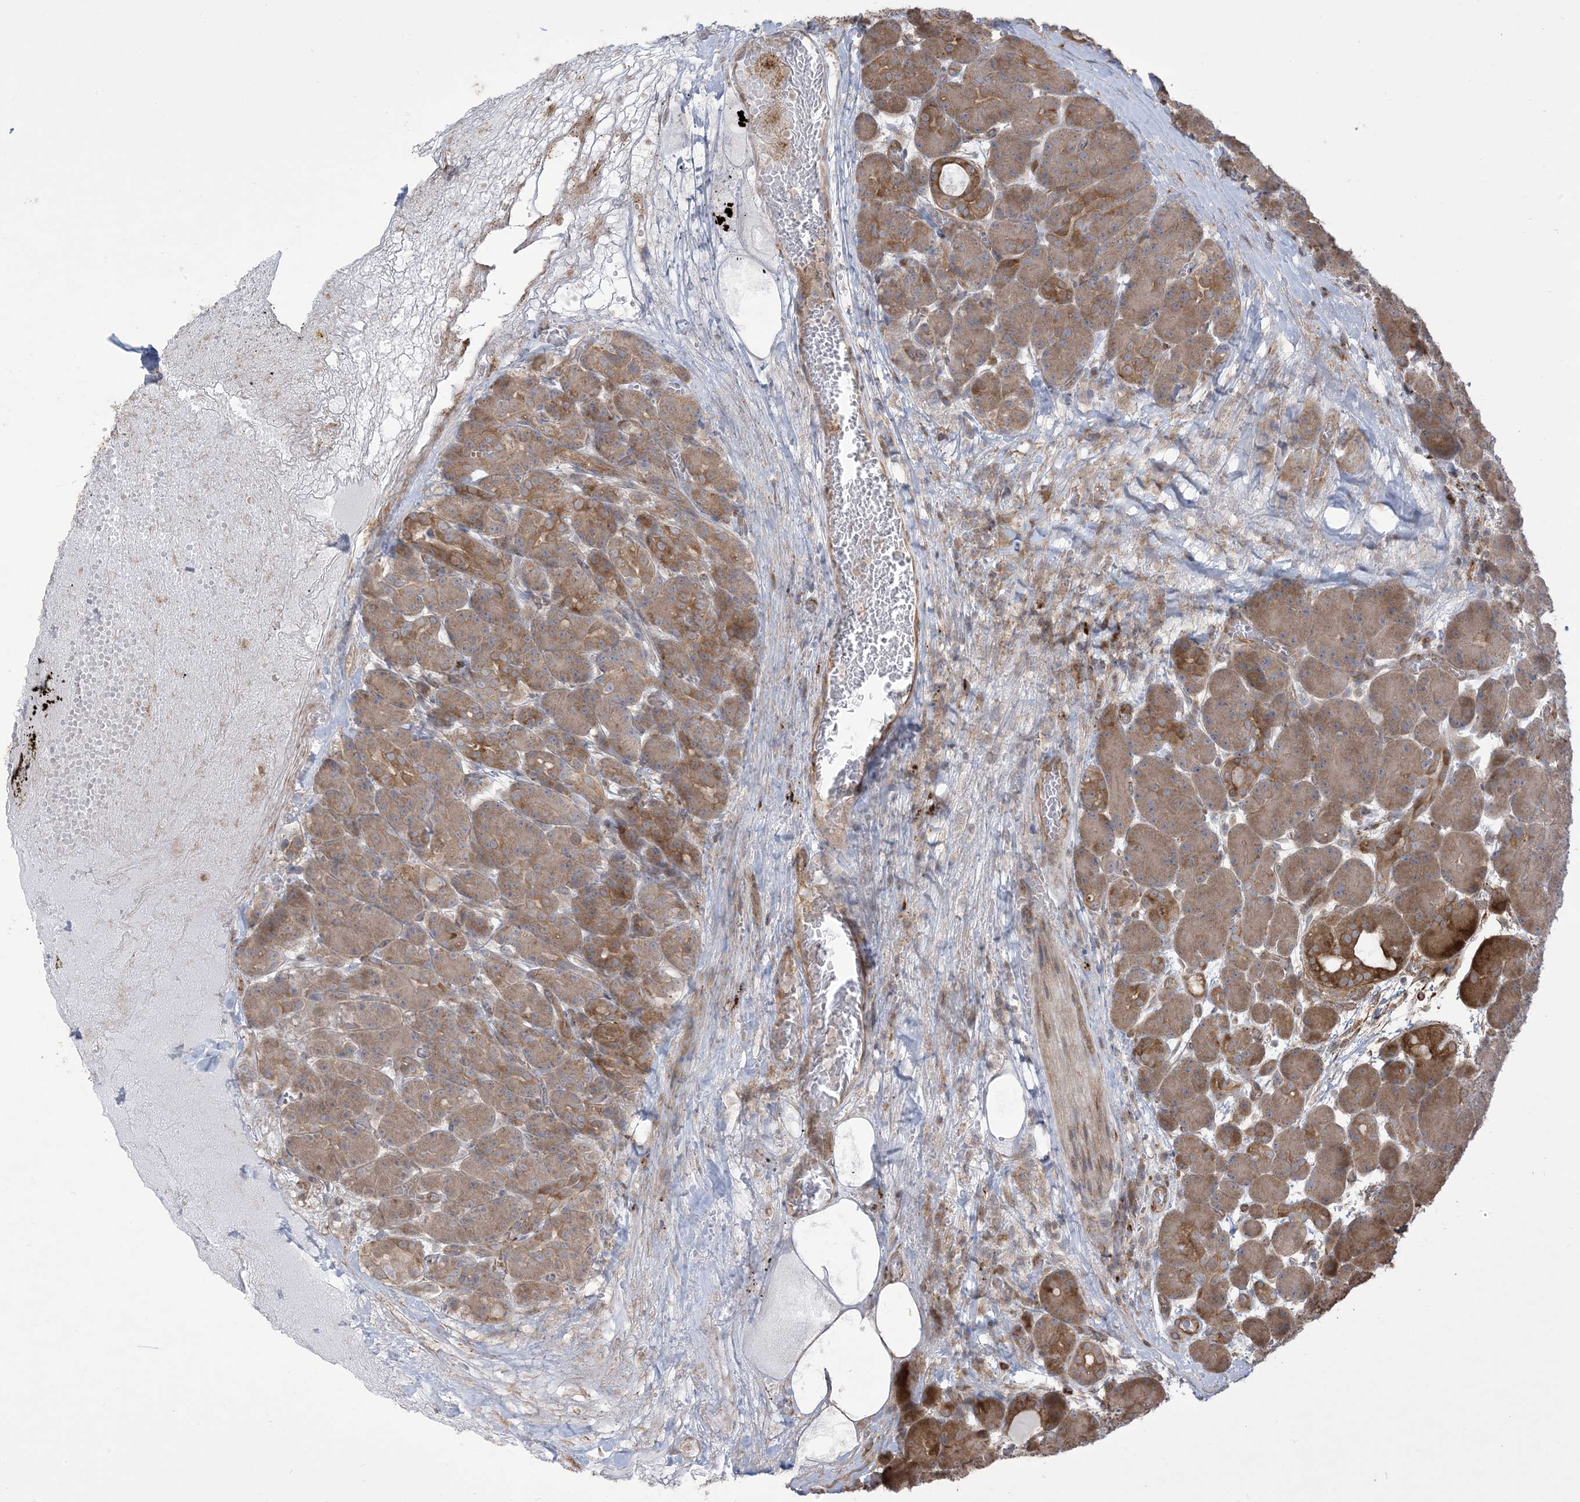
{"staining": {"intensity": "moderate", "quantity": "25%-75%", "location": "cytoplasmic/membranous"}, "tissue": "pancreas", "cell_type": "Exocrine glandular cells", "image_type": "normal", "snomed": [{"axis": "morphology", "description": "Normal tissue, NOS"}, {"axis": "topography", "description": "Pancreas"}], "caption": "A high-resolution histopathology image shows immunohistochemistry staining of normal pancreas, which demonstrates moderate cytoplasmic/membranous positivity in approximately 25%-75% of exocrine glandular cells.", "gene": "KLHL18", "patient": {"sex": "male", "age": 63}}